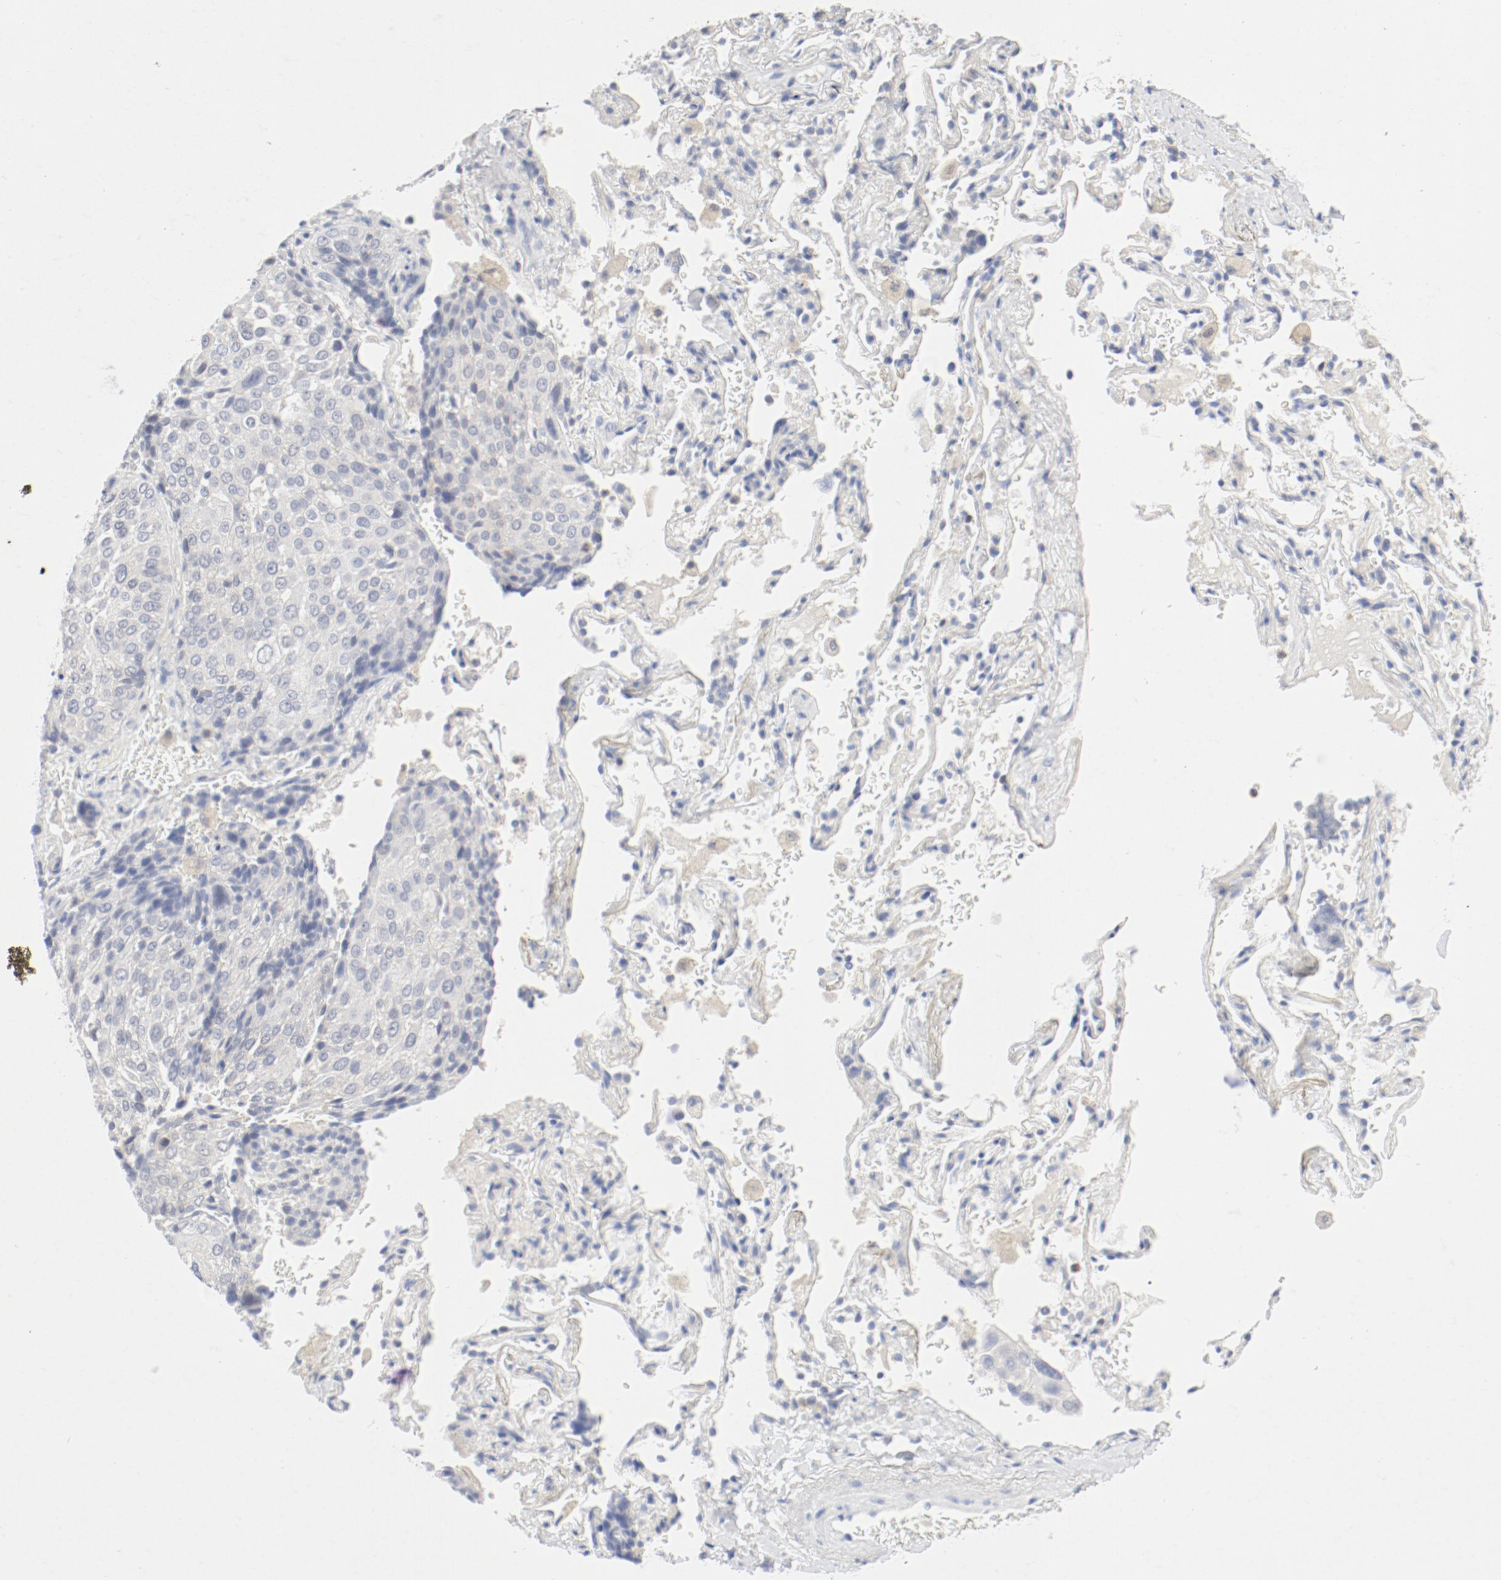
{"staining": {"intensity": "negative", "quantity": "none", "location": "none"}, "tissue": "lung cancer", "cell_type": "Tumor cells", "image_type": "cancer", "snomed": [{"axis": "morphology", "description": "Squamous cell carcinoma, NOS"}, {"axis": "topography", "description": "Lung"}], "caption": "Tumor cells are negative for protein expression in human squamous cell carcinoma (lung).", "gene": "PGM1", "patient": {"sex": "male", "age": 54}}